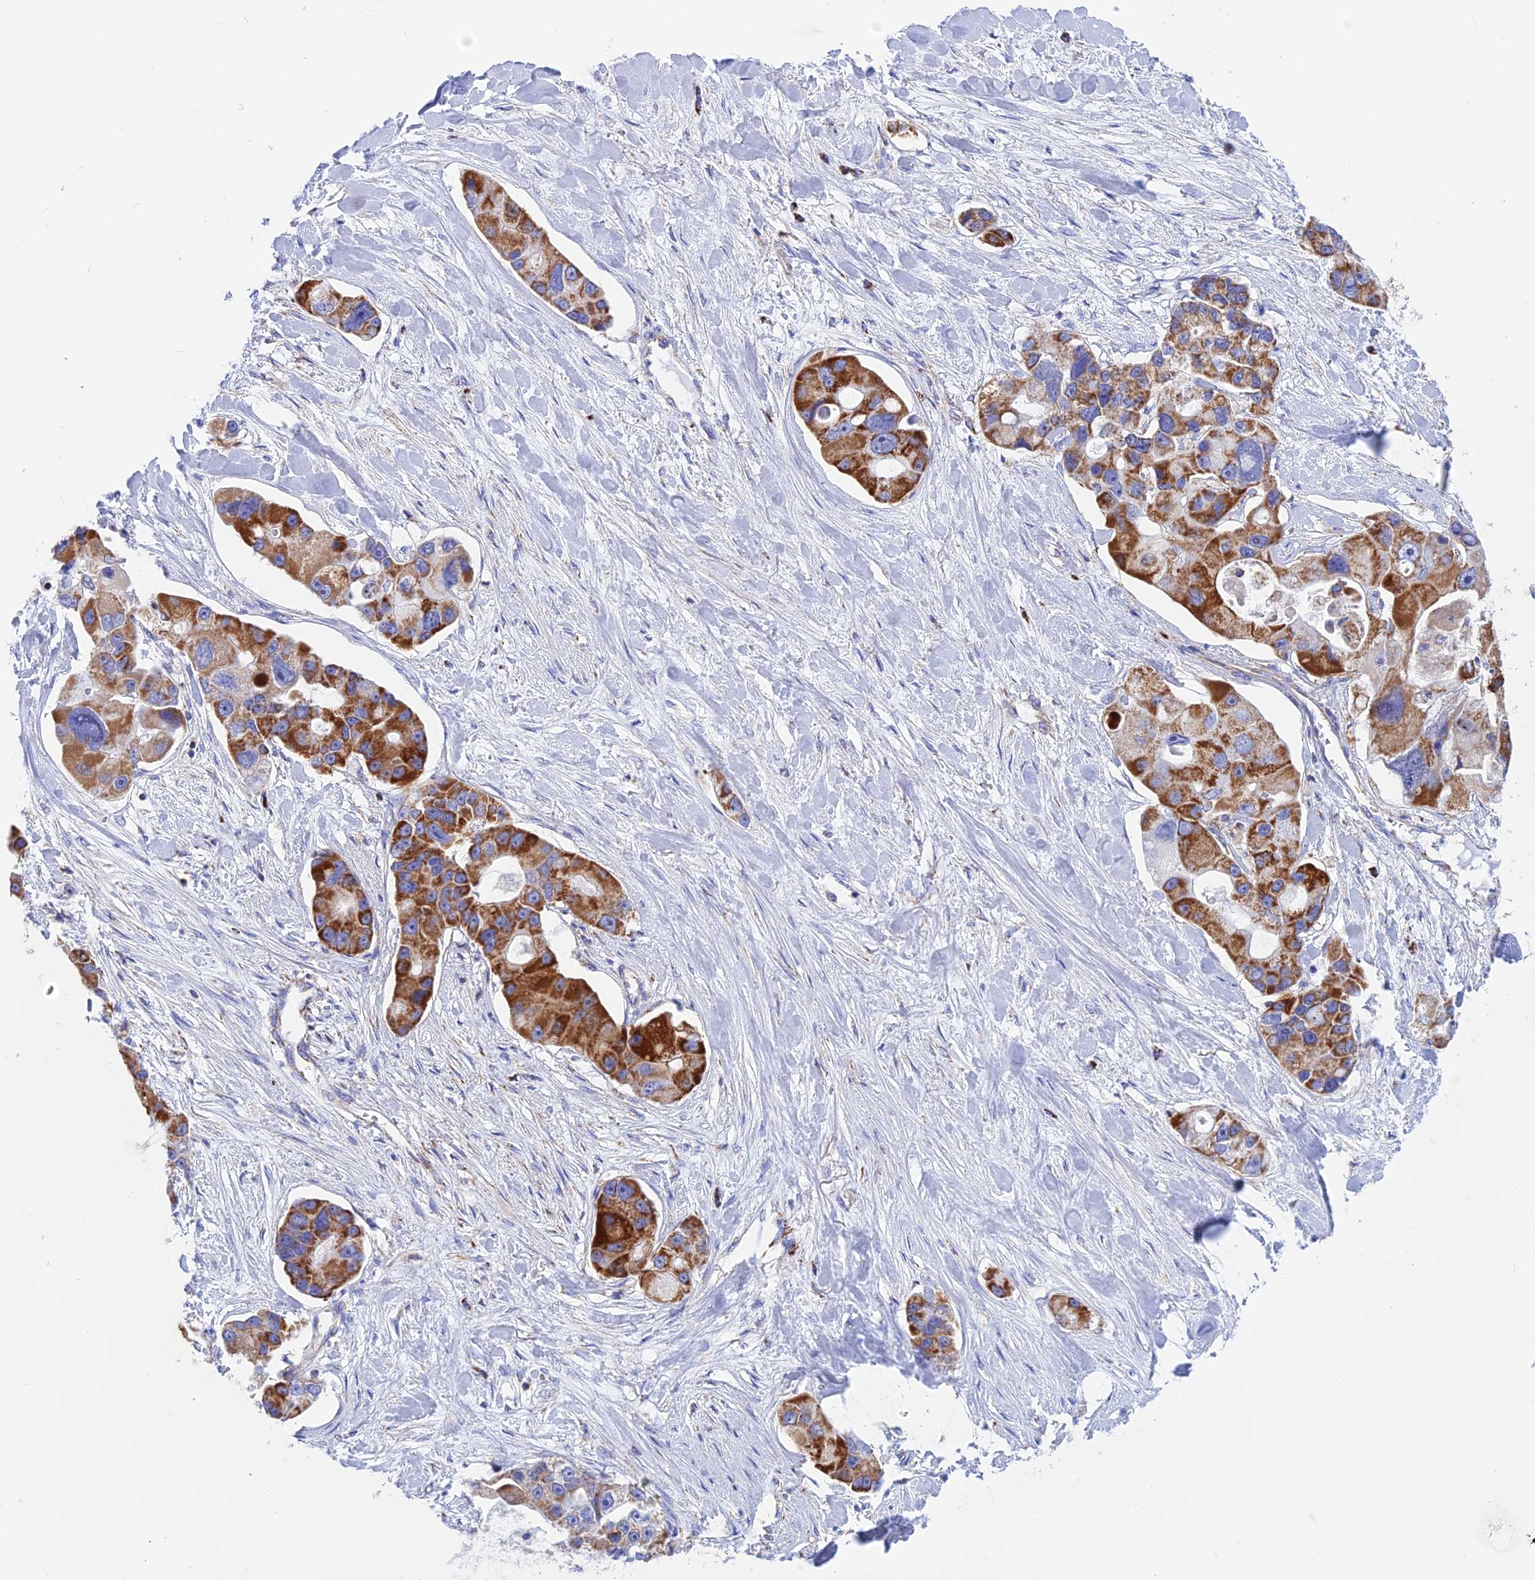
{"staining": {"intensity": "strong", "quantity": ">75%", "location": "cytoplasmic/membranous"}, "tissue": "lung cancer", "cell_type": "Tumor cells", "image_type": "cancer", "snomed": [{"axis": "morphology", "description": "Adenocarcinoma, NOS"}, {"axis": "topography", "description": "Lung"}], "caption": "Strong cytoplasmic/membranous protein positivity is present in approximately >75% of tumor cells in lung cancer.", "gene": "GCDH", "patient": {"sex": "female", "age": 54}}